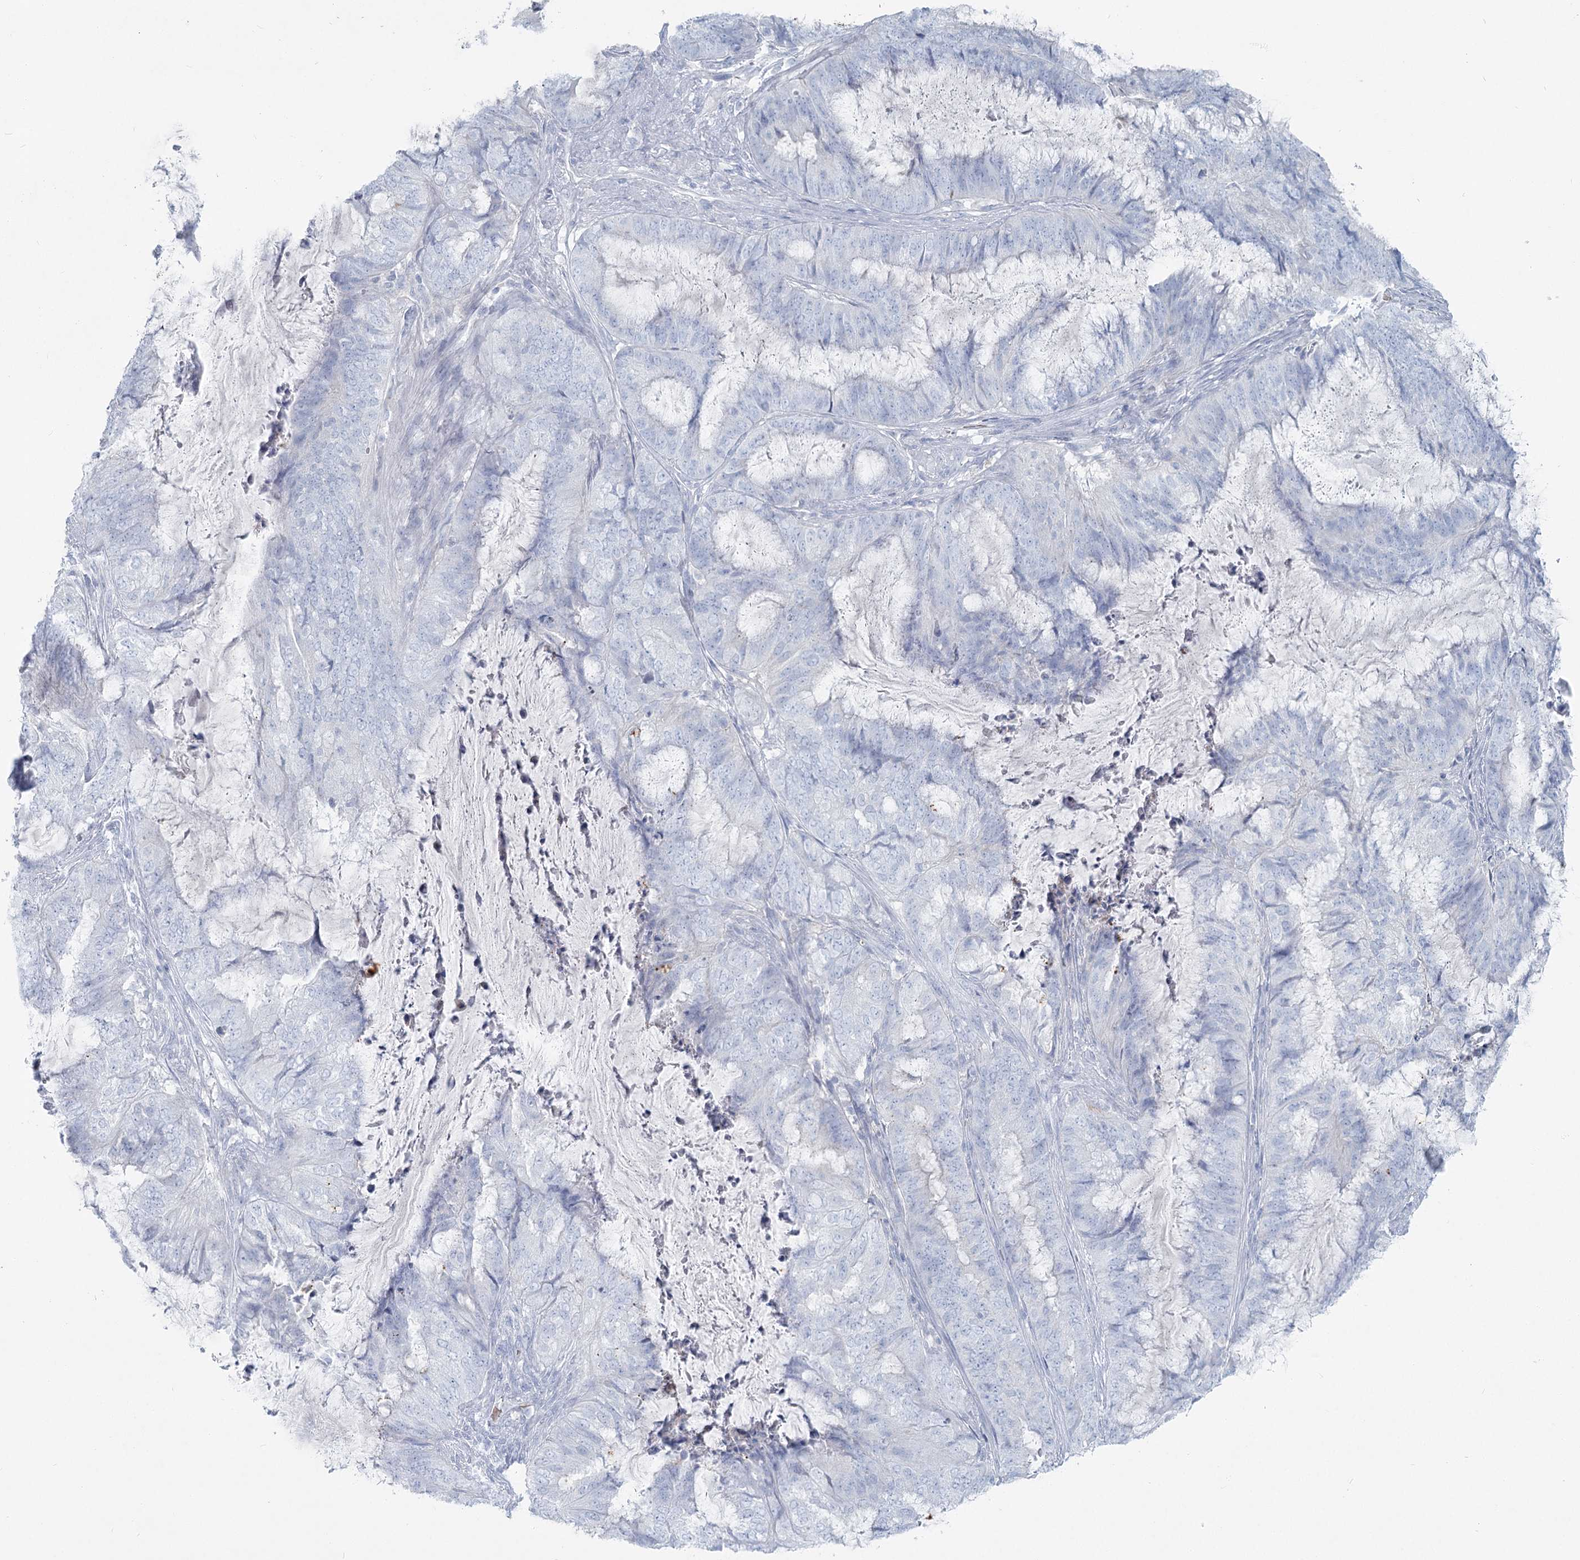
{"staining": {"intensity": "negative", "quantity": "none", "location": "none"}, "tissue": "endometrial cancer", "cell_type": "Tumor cells", "image_type": "cancer", "snomed": [{"axis": "morphology", "description": "Adenocarcinoma, NOS"}, {"axis": "topography", "description": "Endometrium"}], "caption": "IHC micrograph of human endometrial cancer stained for a protein (brown), which shows no positivity in tumor cells.", "gene": "IFIT5", "patient": {"sex": "female", "age": 51}}